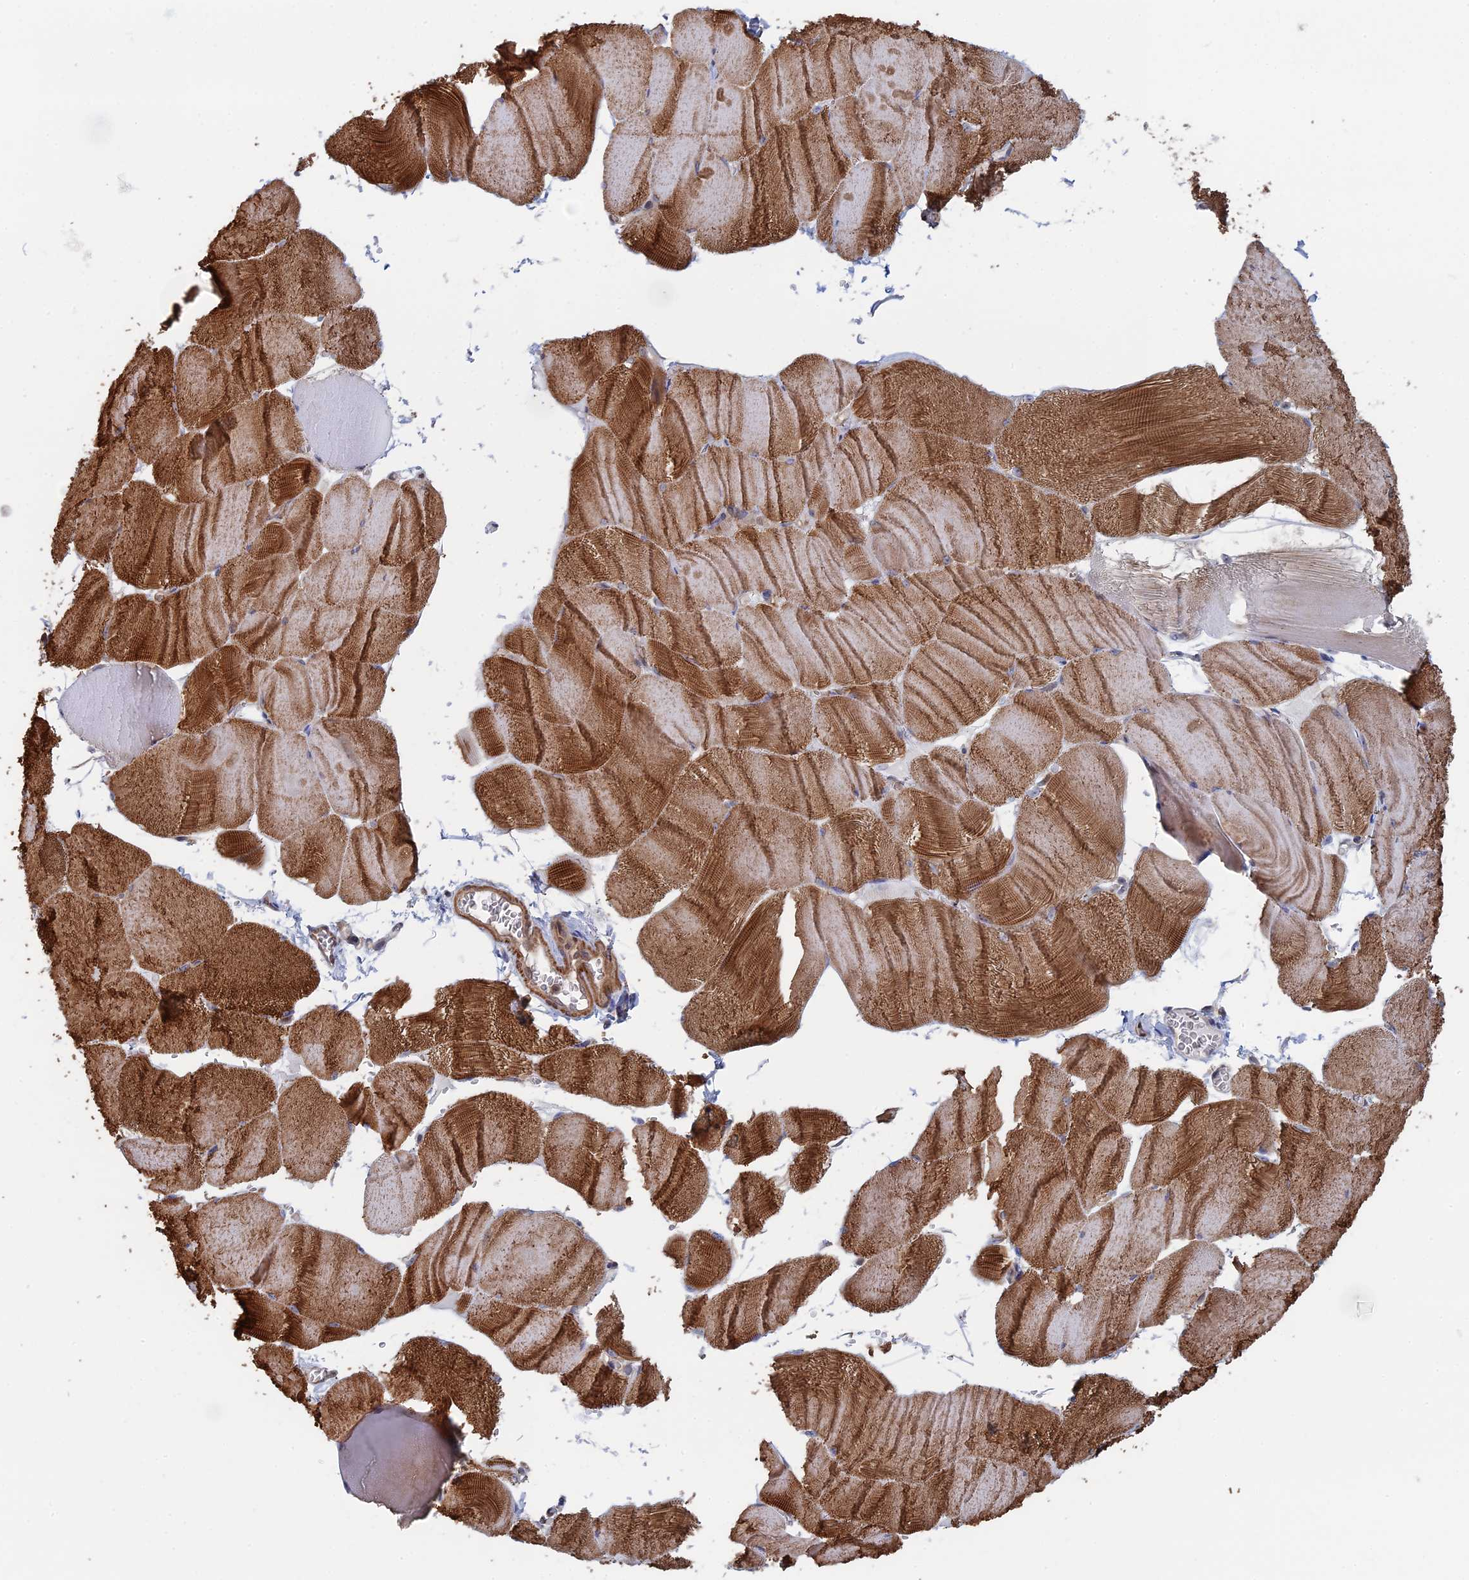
{"staining": {"intensity": "moderate", "quantity": ">75%", "location": "cytoplasmic/membranous"}, "tissue": "skeletal muscle", "cell_type": "Myocytes", "image_type": "normal", "snomed": [{"axis": "morphology", "description": "Normal tissue, NOS"}, {"axis": "morphology", "description": "Basal cell carcinoma"}, {"axis": "topography", "description": "Skeletal muscle"}], "caption": "A micrograph showing moderate cytoplasmic/membranous positivity in approximately >75% of myocytes in benign skeletal muscle, as visualized by brown immunohistochemical staining.", "gene": "BPIFB6", "patient": {"sex": "female", "age": 64}}